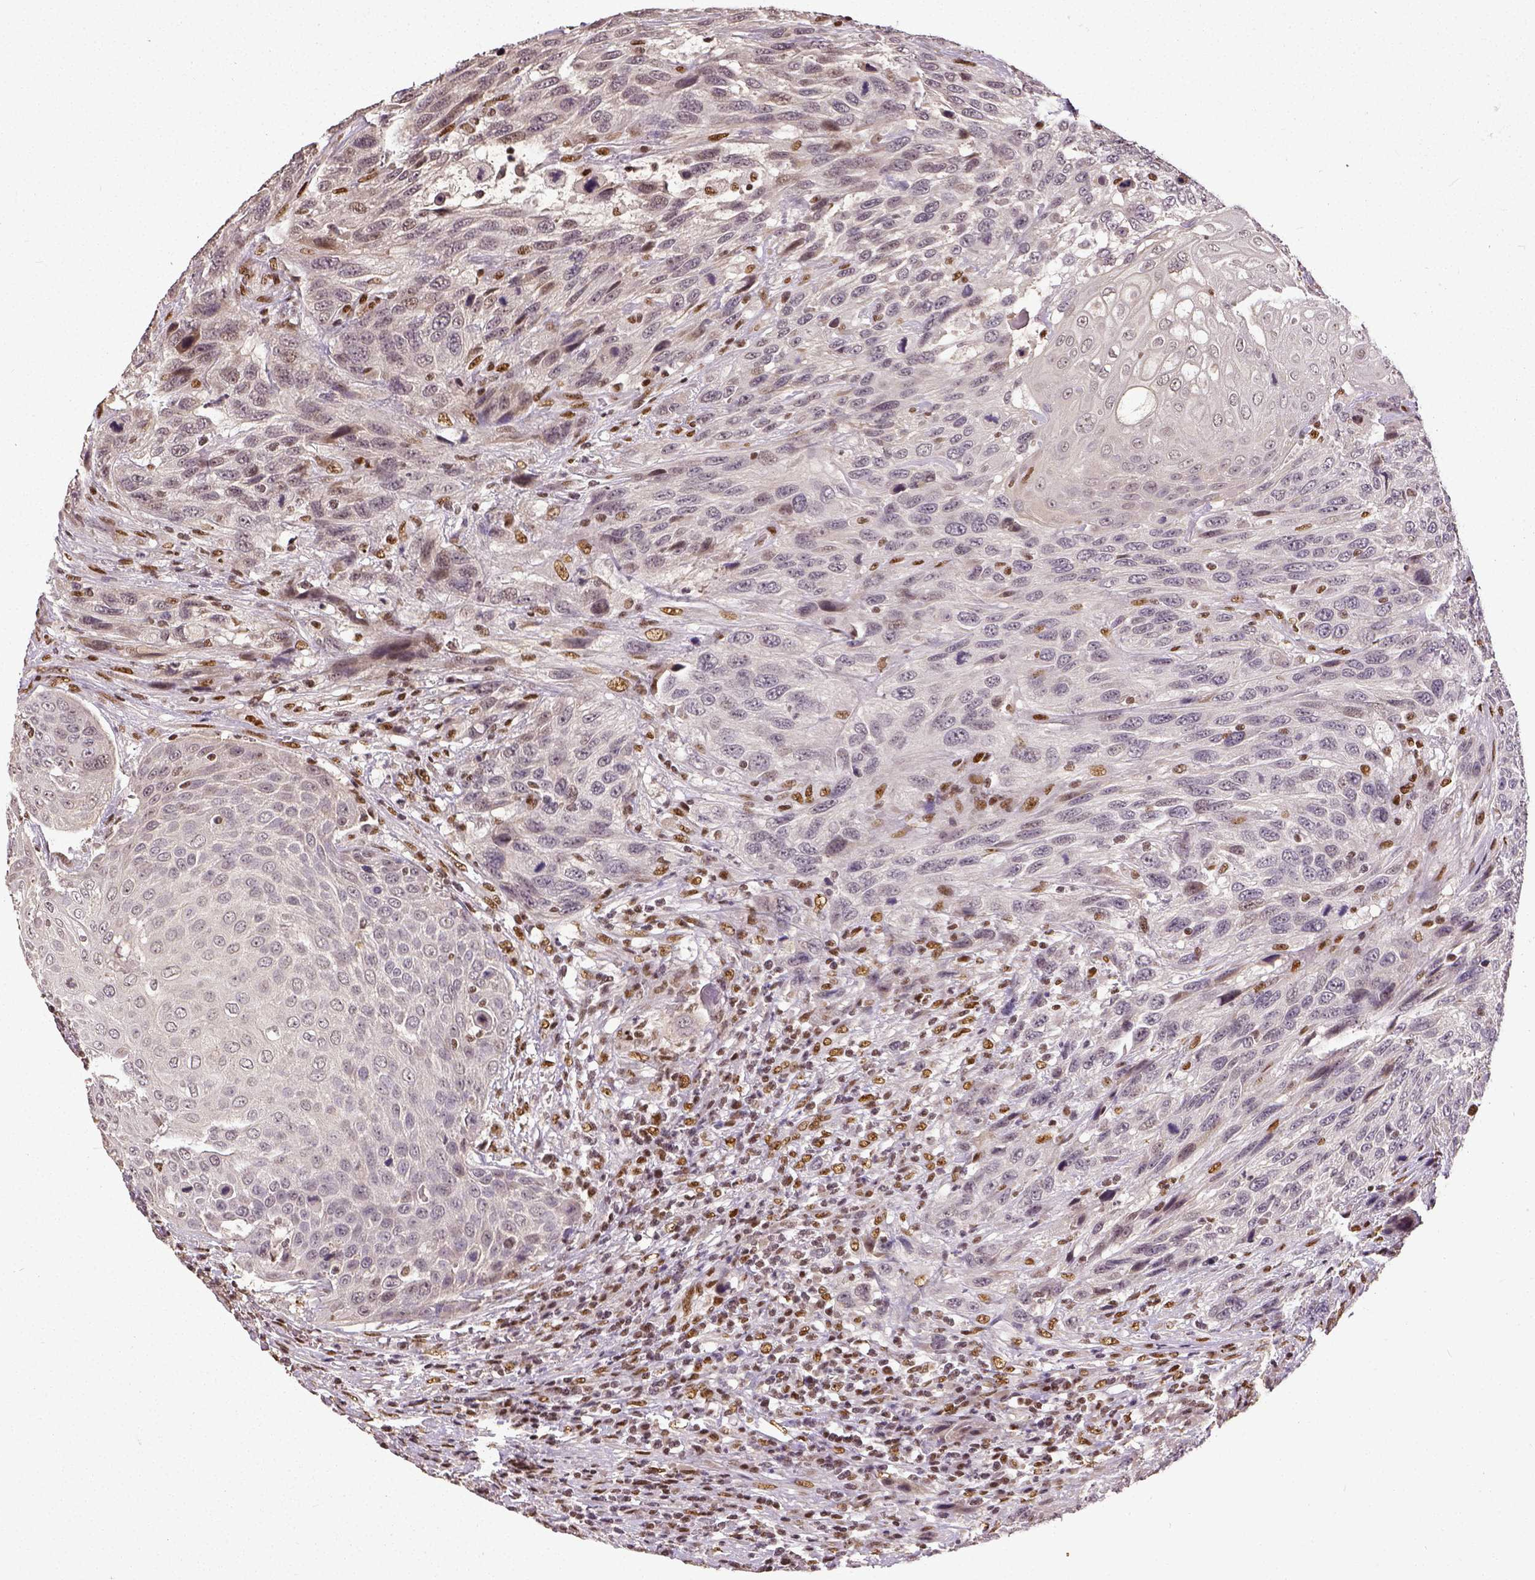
{"staining": {"intensity": "moderate", "quantity": "25%-75%", "location": "nuclear"}, "tissue": "urothelial cancer", "cell_type": "Tumor cells", "image_type": "cancer", "snomed": [{"axis": "morphology", "description": "Urothelial carcinoma, High grade"}, {"axis": "topography", "description": "Urinary bladder"}], "caption": "Urothelial carcinoma (high-grade) stained with DAB (3,3'-diaminobenzidine) immunohistochemistry exhibits medium levels of moderate nuclear positivity in approximately 25%-75% of tumor cells.", "gene": "ATRX", "patient": {"sex": "female", "age": 70}}